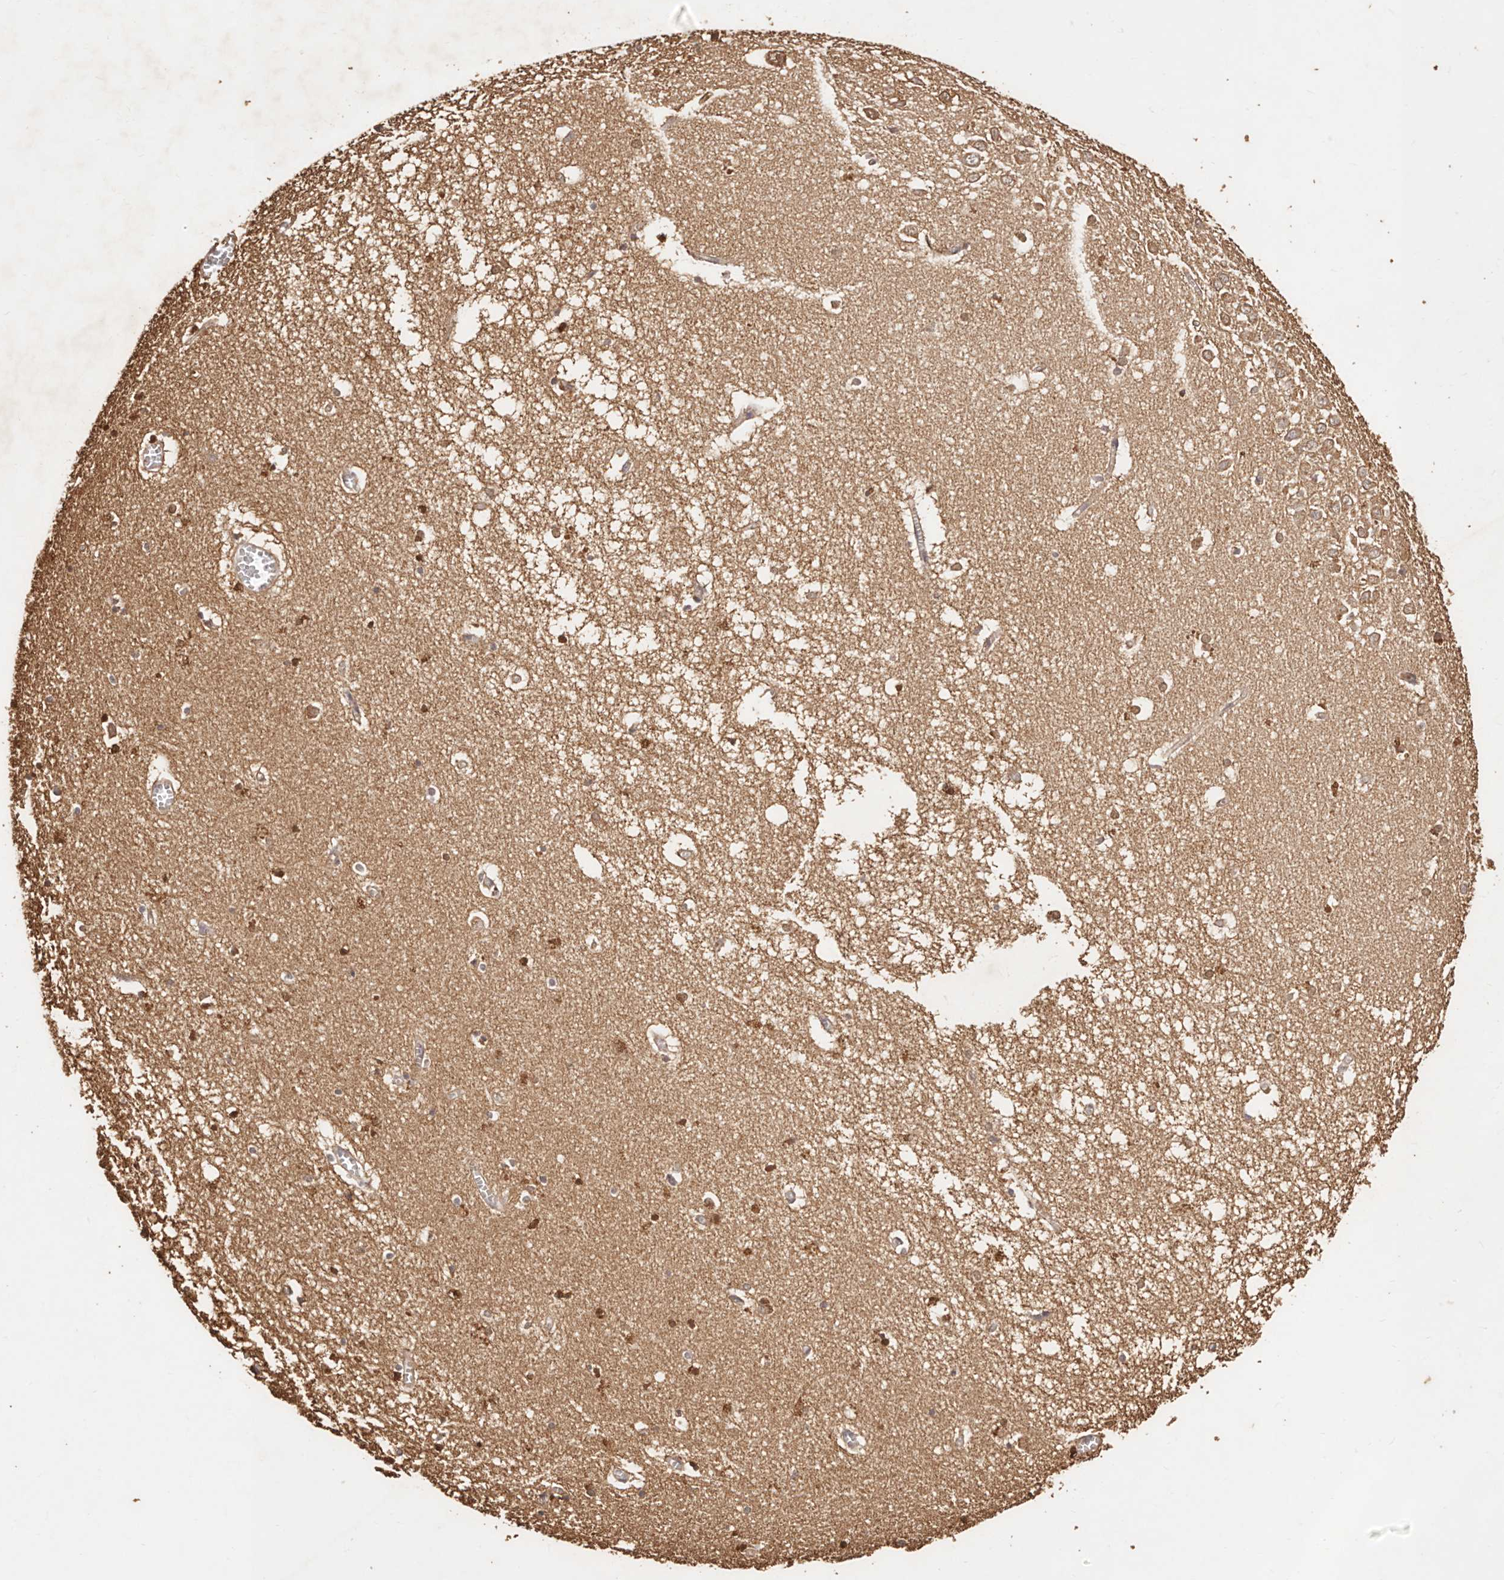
{"staining": {"intensity": "moderate", "quantity": "25%-75%", "location": "cytoplasmic/membranous"}, "tissue": "hippocampus", "cell_type": "Glial cells", "image_type": "normal", "snomed": [{"axis": "morphology", "description": "Normal tissue, NOS"}, {"axis": "topography", "description": "Hippocampus"}], "caption": "Immunohistochemical staining of normal human hippocampus shows 25%-75% levels of moderate cytoplasmic/membranous protein expression in about 25%-75% of glial cells. The staining was performed using DAB, with brown indicating positive protein expression. Nuclei are stained blue with hematoxylin.", "gene": "CCL14", "patient": {"sex": "male", "age": 70}}